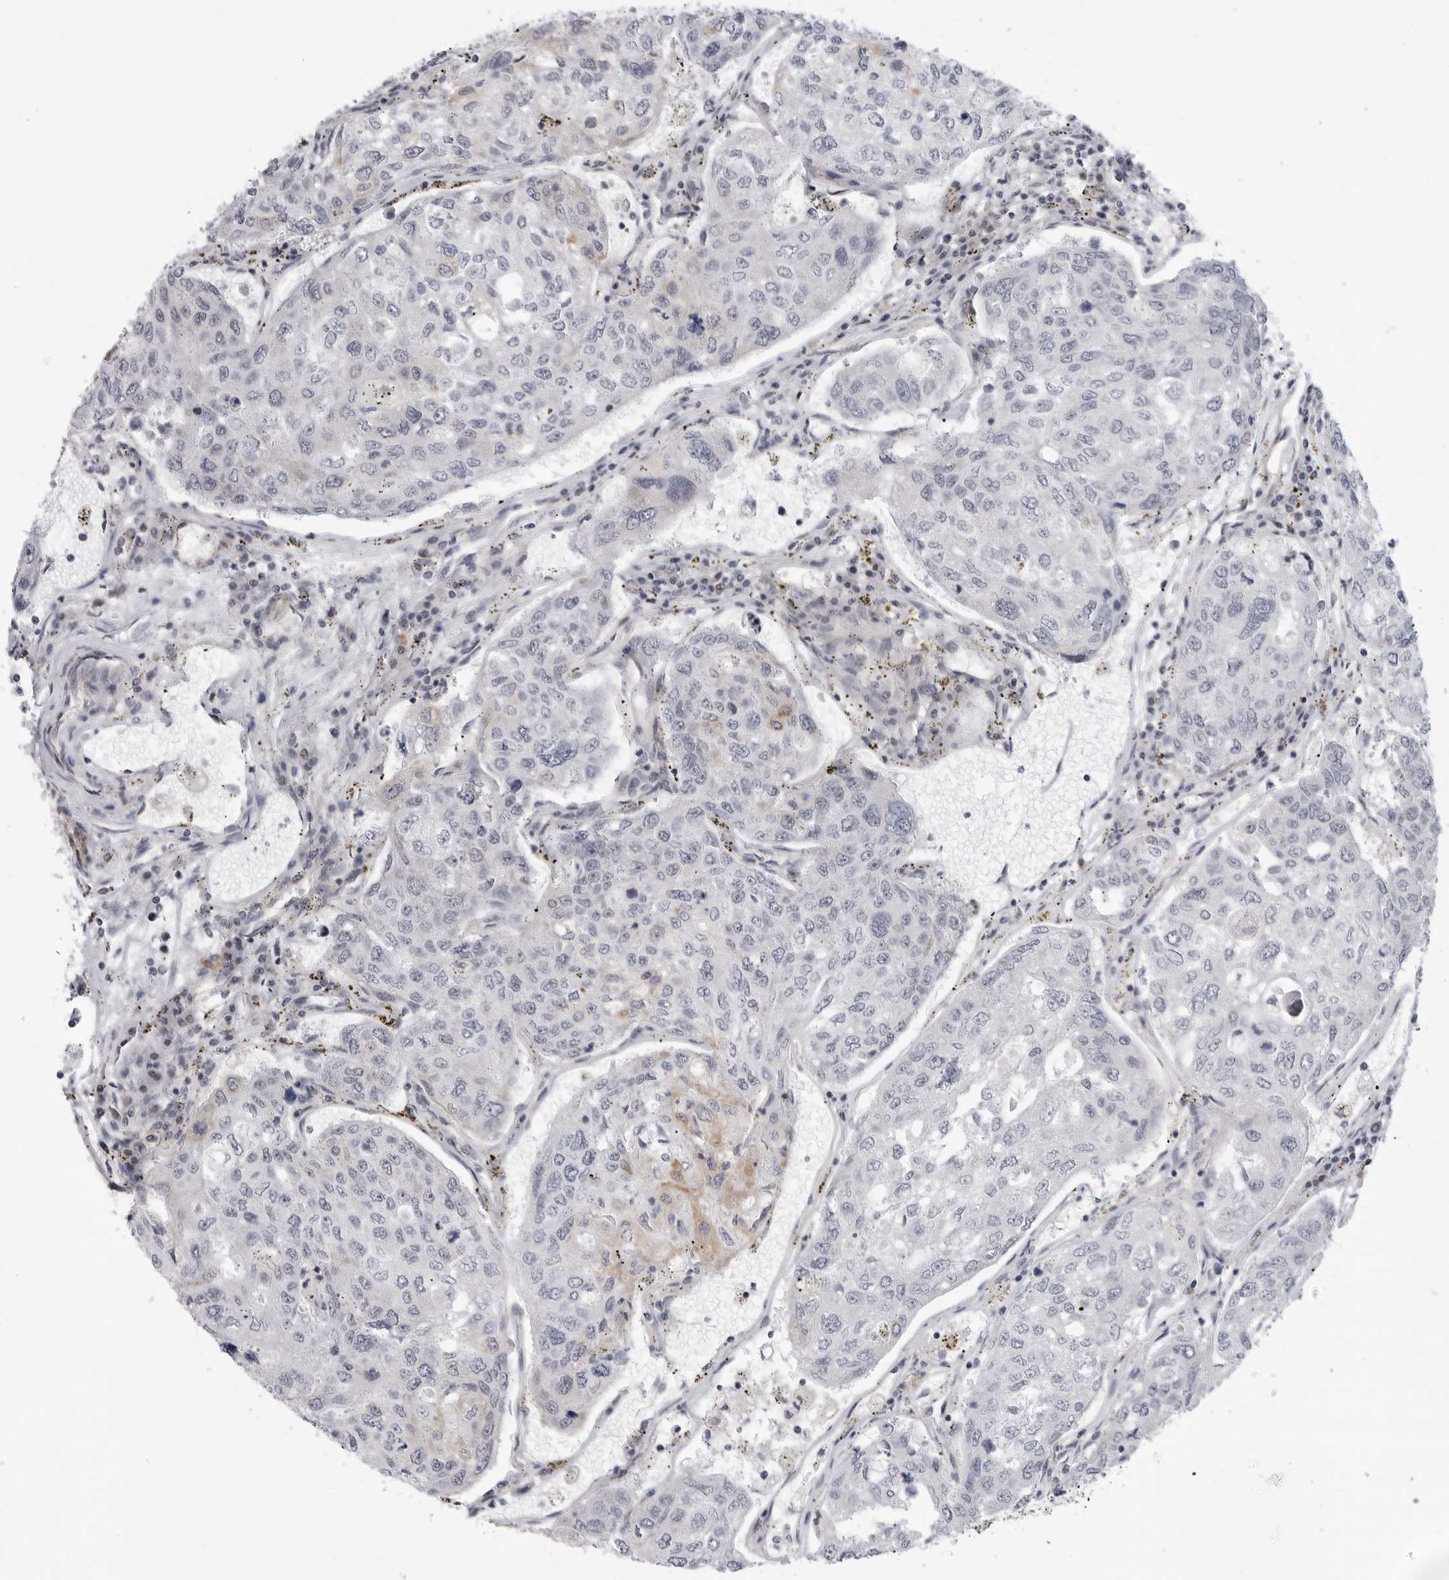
{"staining": {"intensity": "negative", "quantity": "none", "location": "none"}, "tissue": "urothelial cancer", "cell_type": "Tumor cells", "image_type": "cancer", "snomed": [{"axis": "morphology", "description": "Urothelial carcinoma, High grade"}, {"axis": "topography", "description": "Lymph node"}, {"axis": "topography", "description": "Urinary bladder"}], "caption": "Photomicrograph shows no protein expression in tumor cells of high-grade urothelial carcinoma tissue.", "gene": "CEP295NL", "patient": {"sex": "male", "age": 51}}